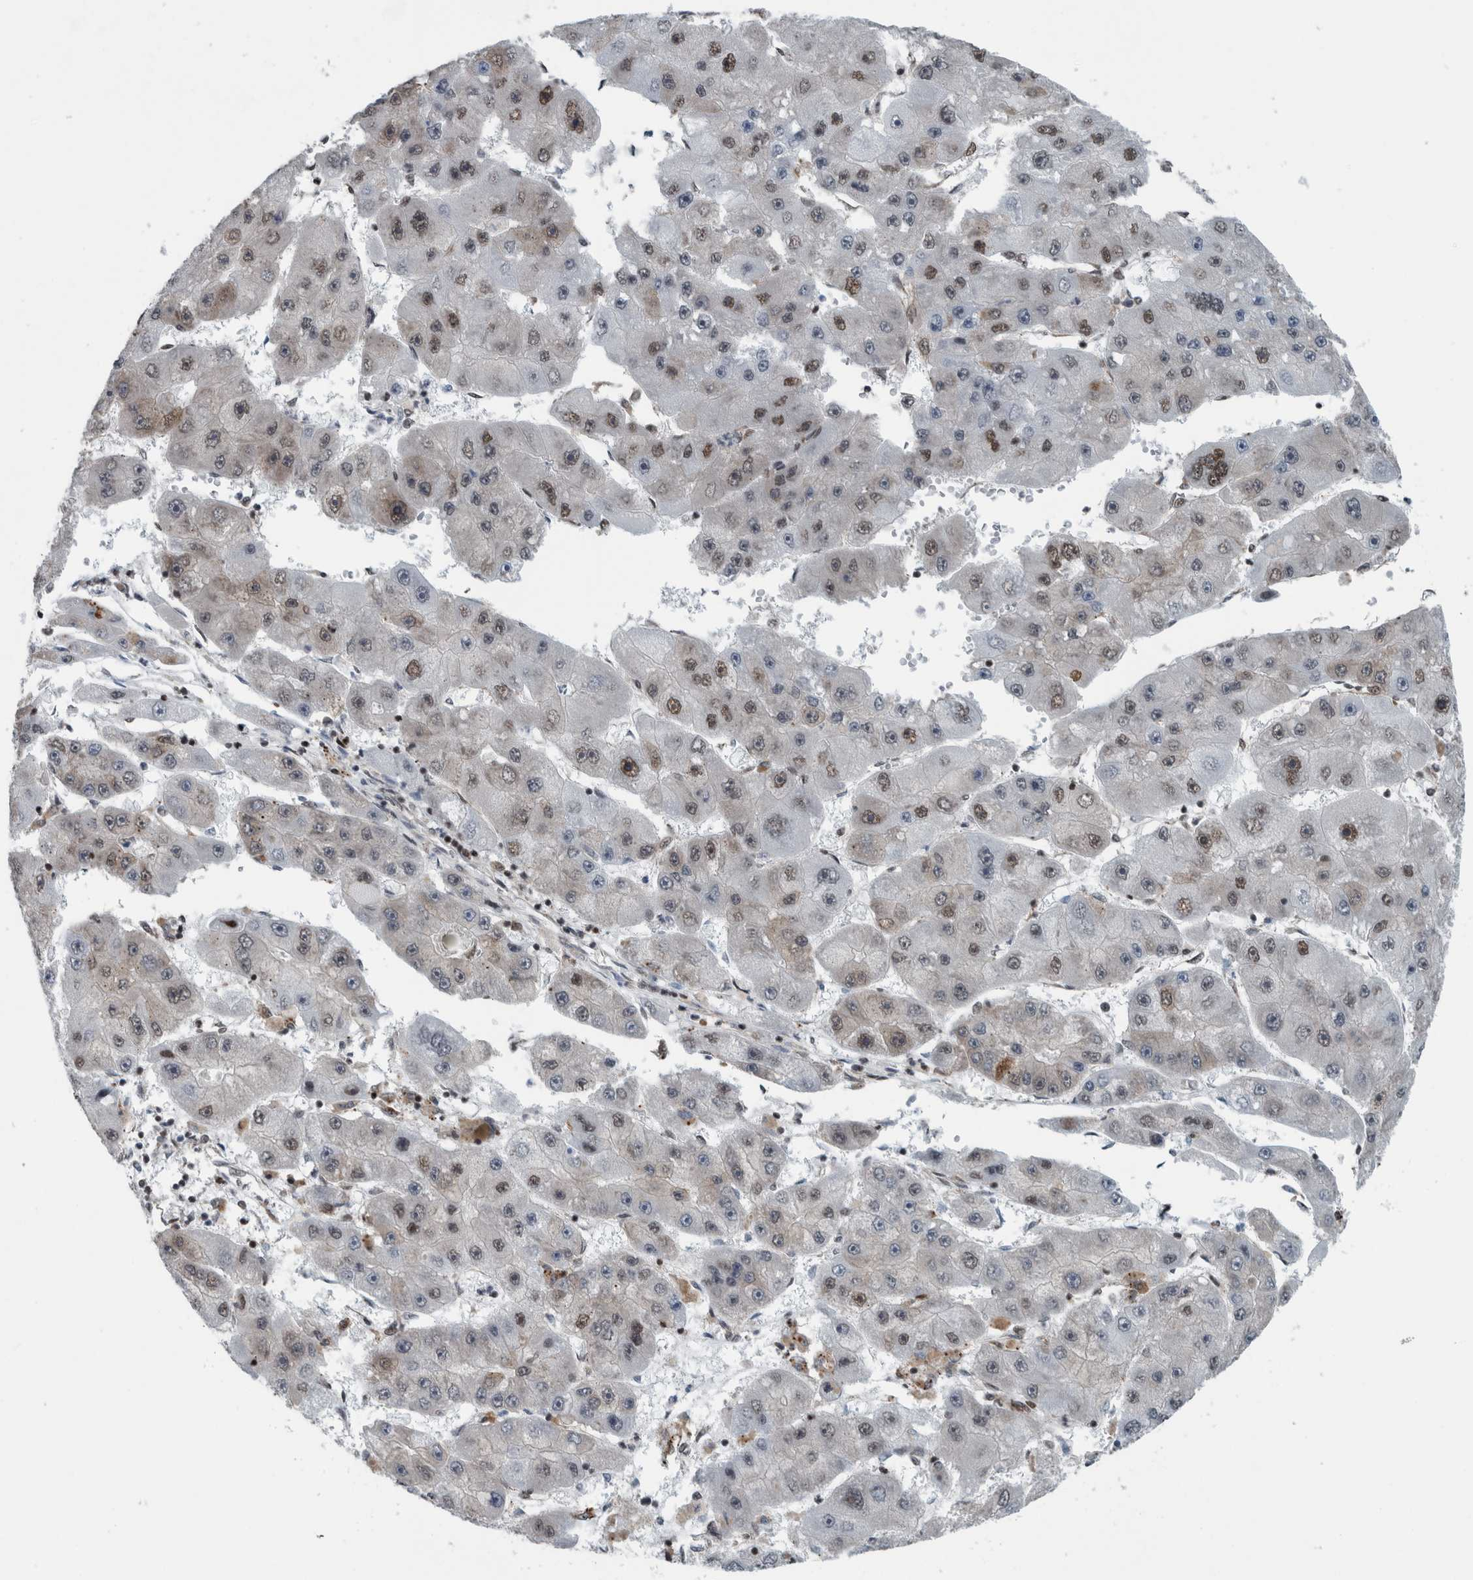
{"staining": {"intensity": "strong", "quantity": "<25%", "location": "nuclear"}, "tissue": "liver cancer", "cell_type": "Tumor cells", "image_type": "cancer", "snomed": [{"axis": "morphology", "description": "Carcinoma, Hepatocellular, NOS"}, {"axis": "topography", "description": "Liver"}], "caption": "A histopathology image showing strong nuclear expression in approximately <25% of tumor cells in hepatocellular carcinoma (liver), as visualized by brown immunohistochemical staining.", "gene": "DNMT3A", "patient": {"sex": "female", "age": 61}}